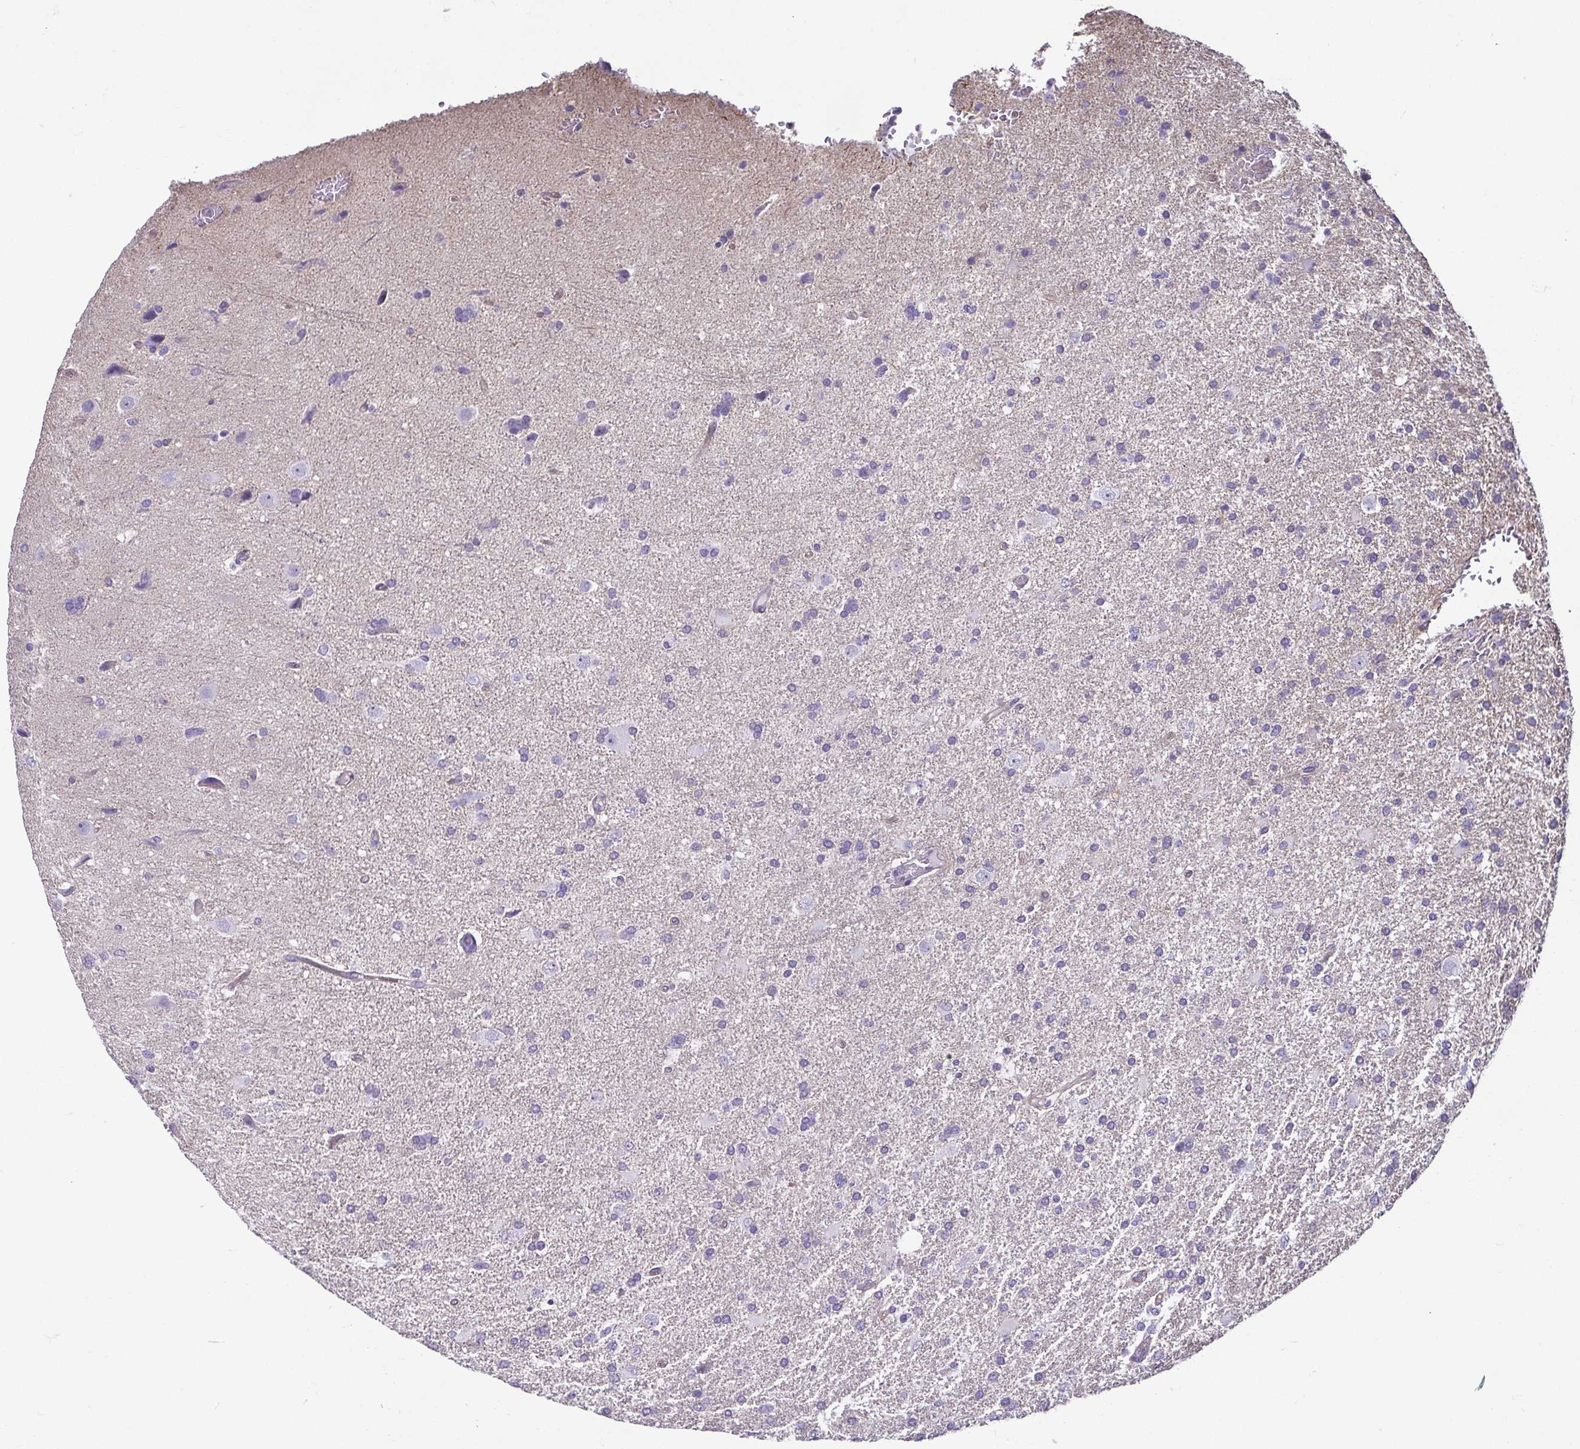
{"staining": {"intensity": "negative", "quantity": "none", "location": "none"}, "tissue": "glioma", "cell_type": "Tumor cells", "image_type": "cancer", "snomed": [{"axis": "morphology", "description": "Glioma, malignant, High grade"}, {"axis": "topography", "description": "Brain"}], "caption": "Immunohistochemistry micrograph of neoplastic tissue: high-grade glioma (malignant) stained with DAB exhibits no significant protein expression in tumor cells. (Brightfield microscopy of DAB (3,3'-diaminobenzidine) IHC at high magnification).", "gene": "CASP14", "patient": {"sex": "male", "age": 68}}